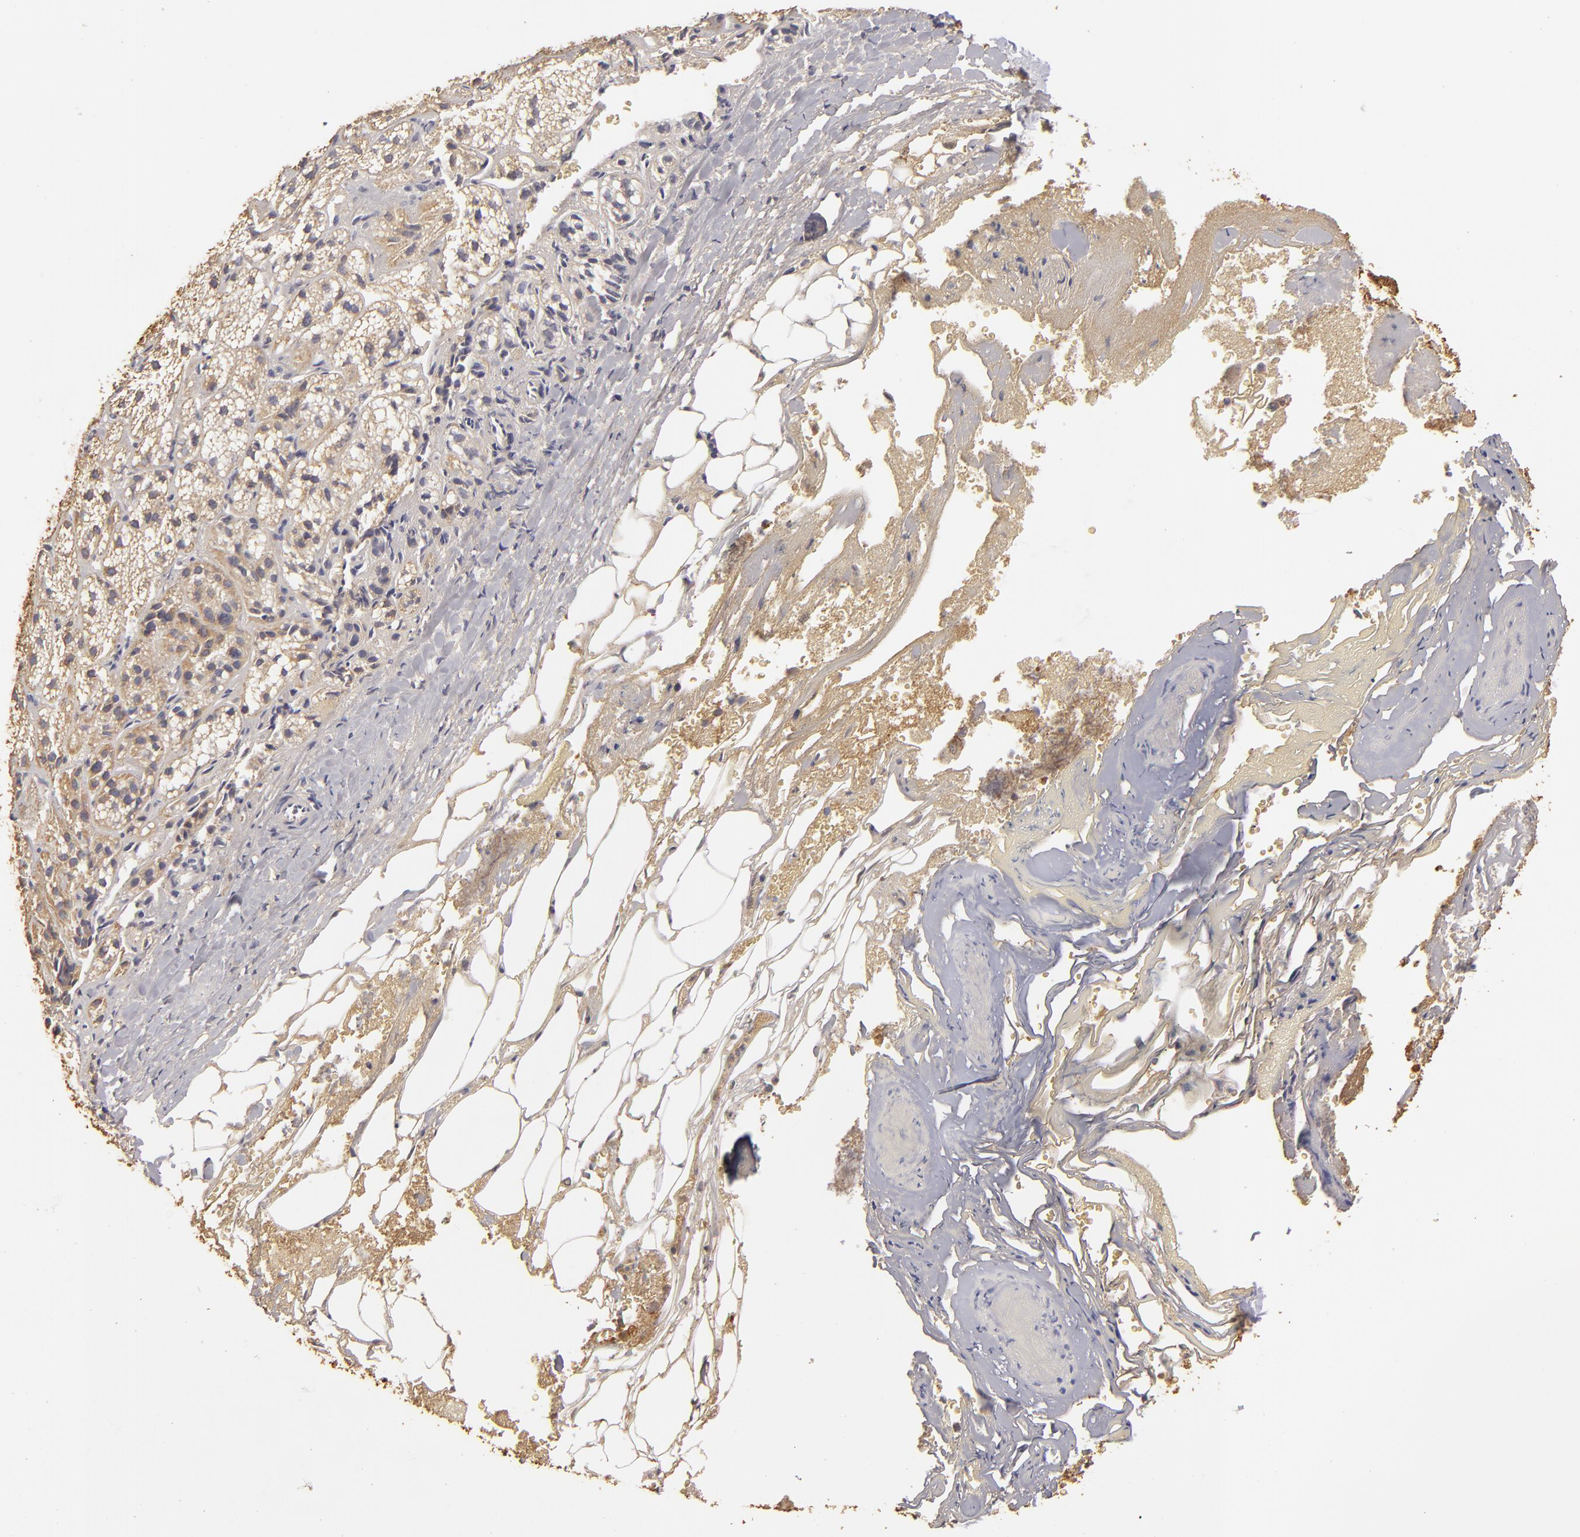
{"staining": {"intensity": "moderate", "quantity": ">75%", "location": "cytoplasmic/membranous"}, "tissue": "adrenal gland", "cell_type": "Glandular cells", "image_type": "normal", "snomed": [{"axis": "morphology", "description": "Normal tissue, NOS"}, {"axis": "topography", "description": "Adrenal gland"}], "caption": "Immunohistochemistry (IHC) image of normal adrenal gland: human adrenal gland stained using IHC reveals medium levels of moderate protein expression localized specifically in the cytoplasmic/membranous of glandular cells, appearing as a cytoplasmic/membranous brown color.", "gene": "CFB", "patient": {"sex": "female", "age": 71}}